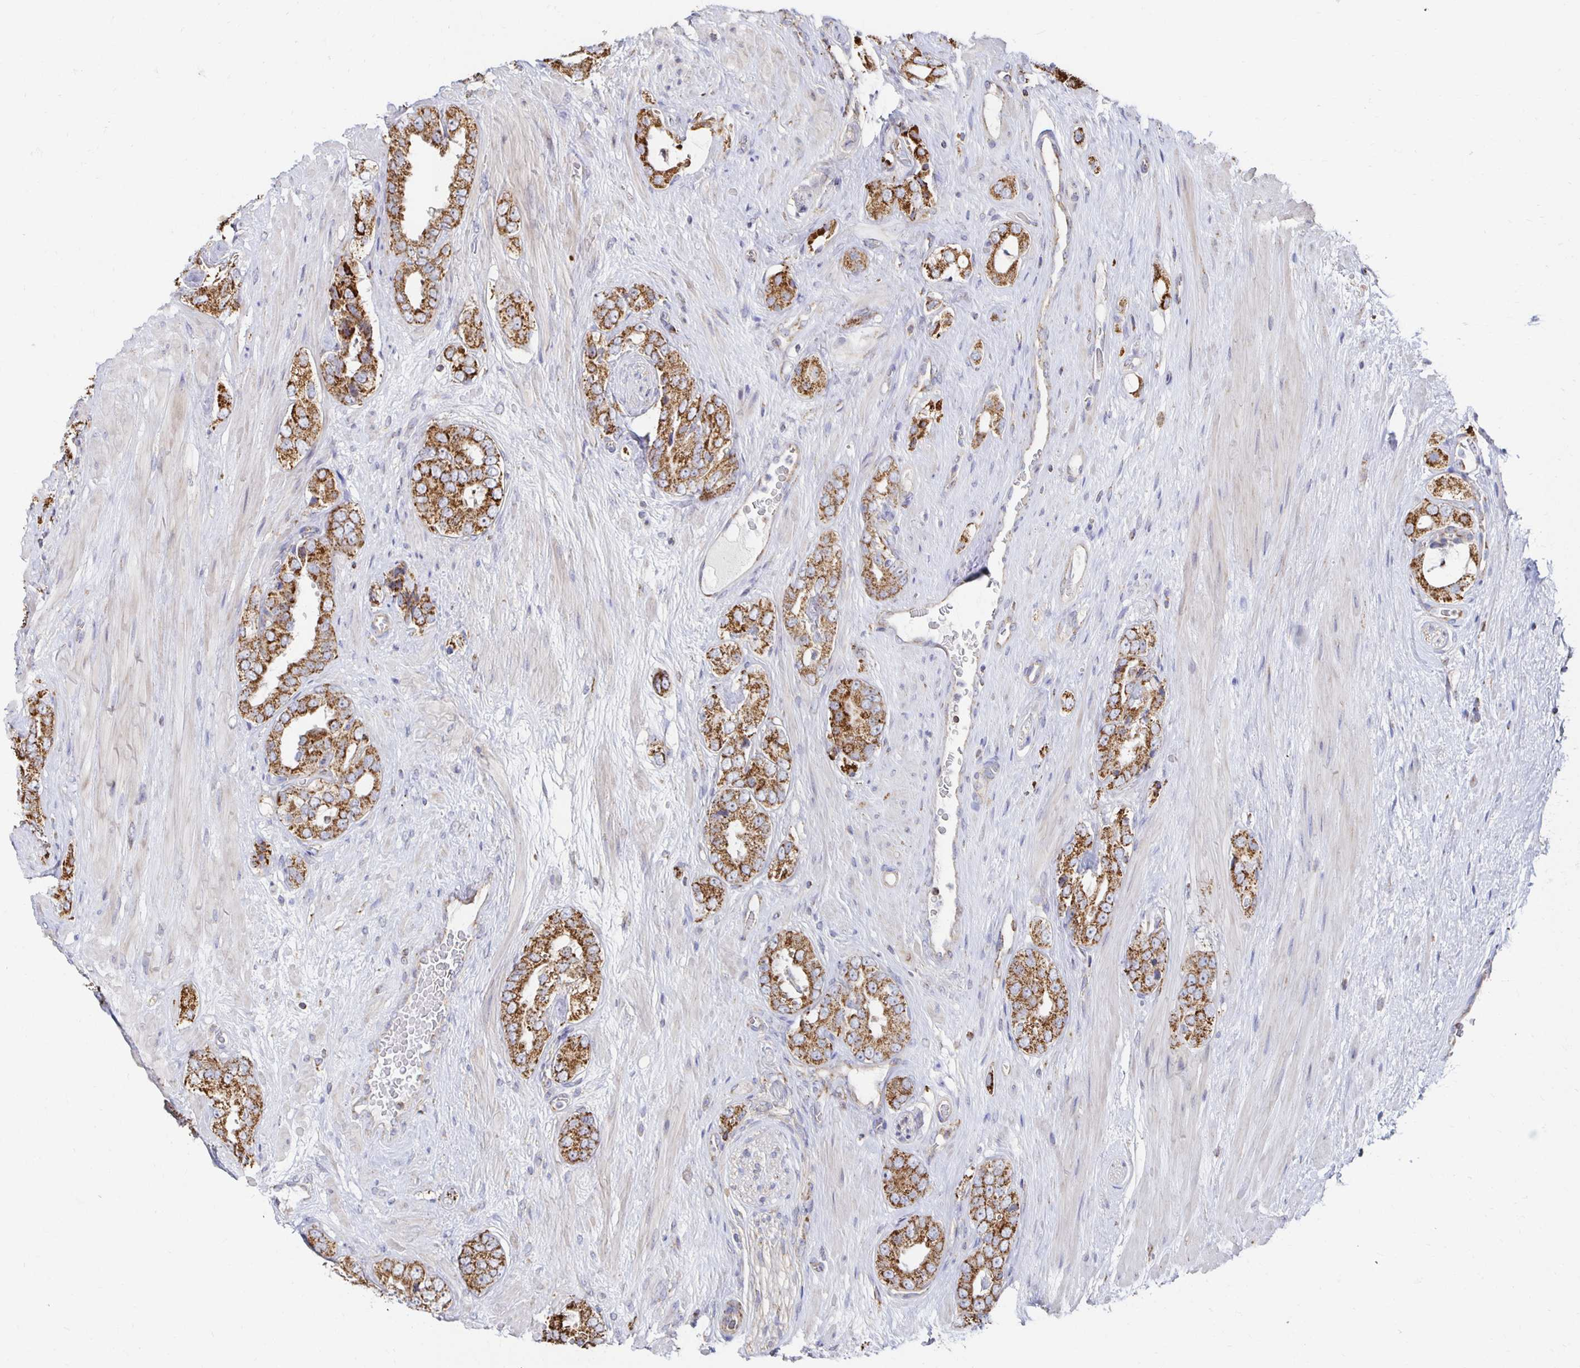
{"staining": {"intensity": "strong", "quantity": ">75%", "location": "cytoplasmic/membranous"}, "tissue": "prostate cancer", "cell_type": "Tumor cells", "image_type": "cancer", "snomed": [{"axis": "morphology", "description": "Adenocarcinoma, High grade"}, {"axis": "topography", "description": "Prostate"}], "caption": "An immunohistochemistry (IHC) photomicrograph of neoplastic tissue is shown. Protein staining in brown shows strong cytoplasmic/membranous positivity in prostate adenocarcinoma (high-grade) within tumor cells.", "gene": "NKX2-8", "patient": {"sex": "male", "age": 71}}